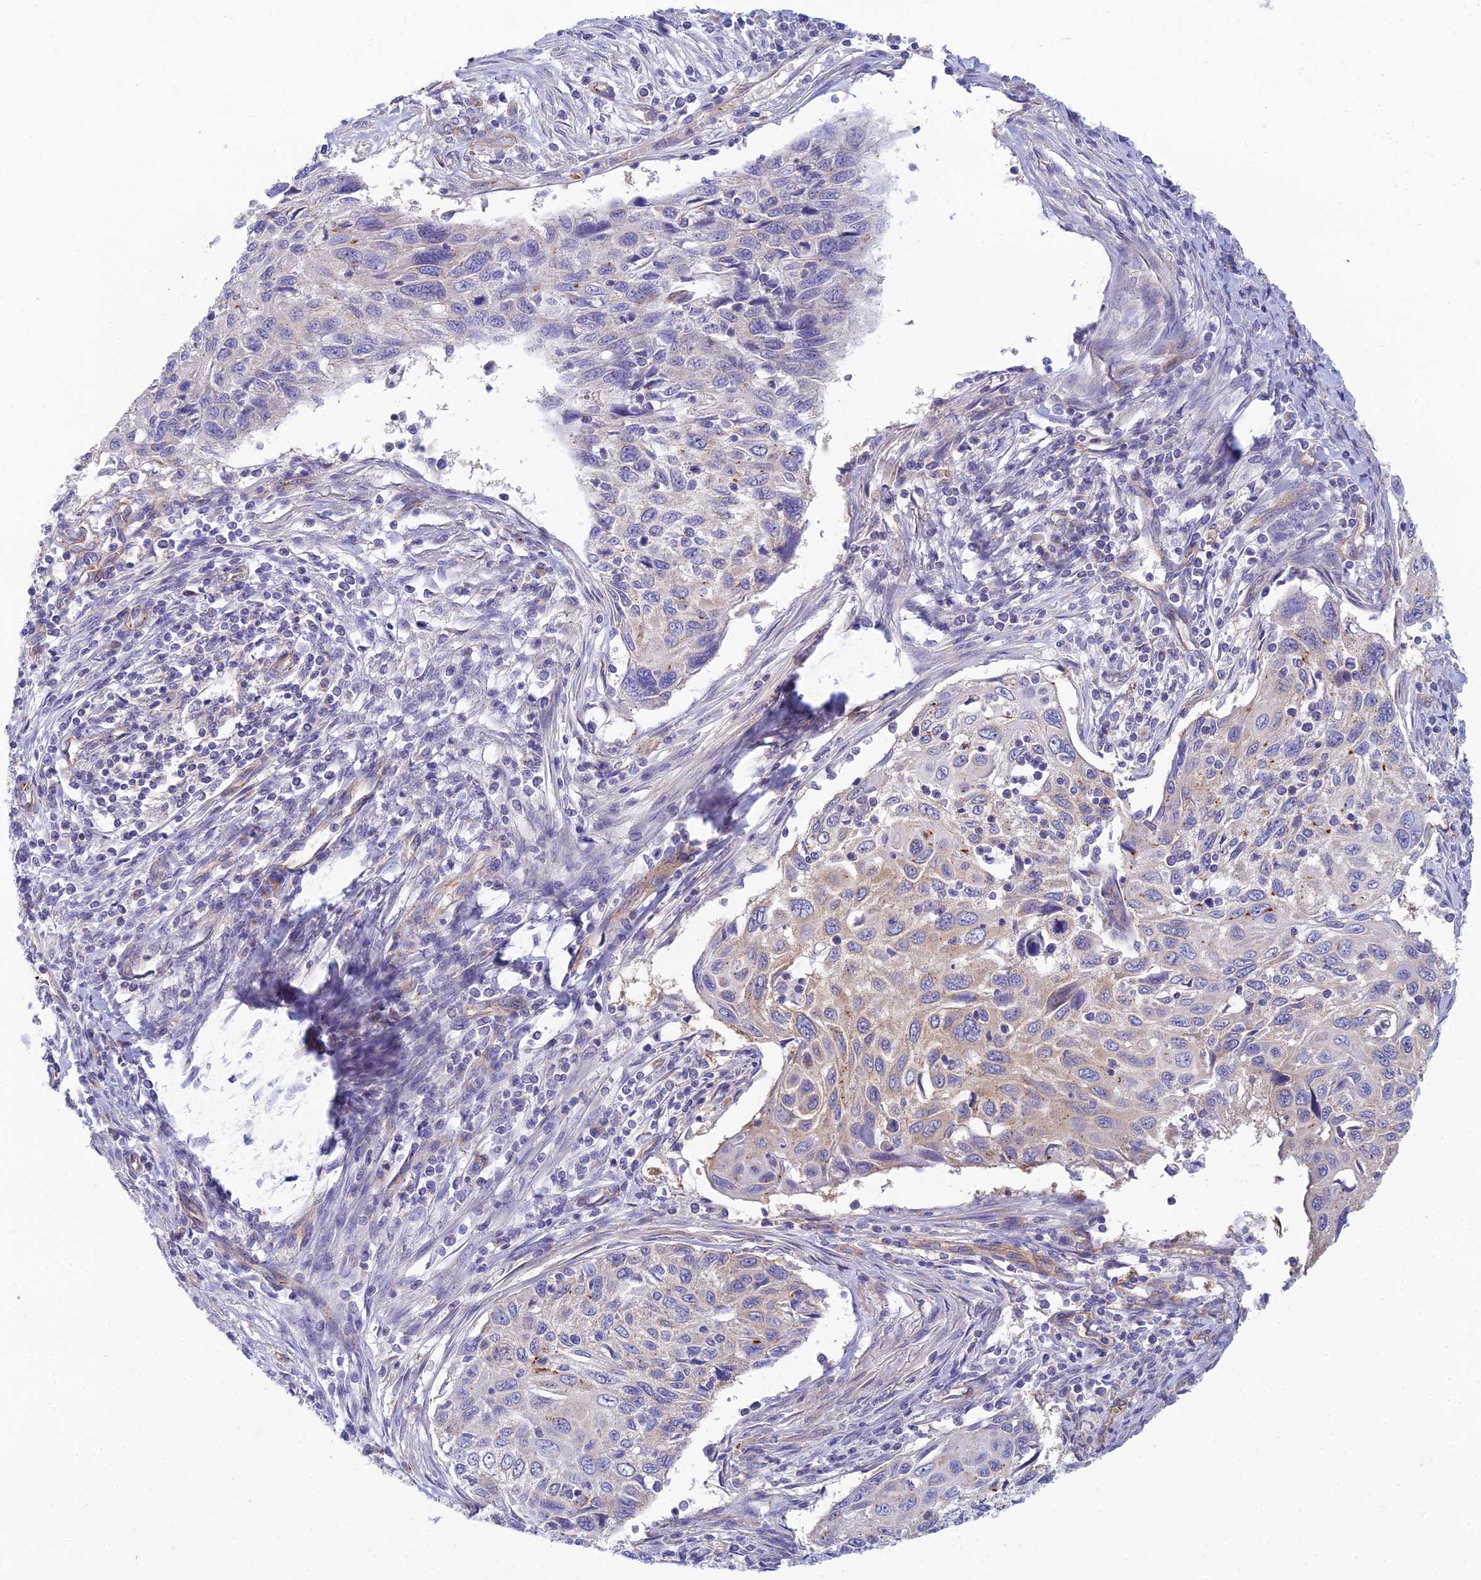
{"staining": {"intensity": "negative", "quantity": "none", "location": "none"}, "tissue": "cervical cancer", "cell_type": "Tumor cells", "image_type": "cancer", "snomed": [{"axis": "morphology", "description": "Squamous cell carcinoma, NOS"}, {"axis": "topography", "description": "Cervix"}], "caption": "Tumor cells show no significant protein expression in squamous cell carcinoma (cervical).", "gene": "ZNF564", "patient": {"sex": "female", "age": 70}}